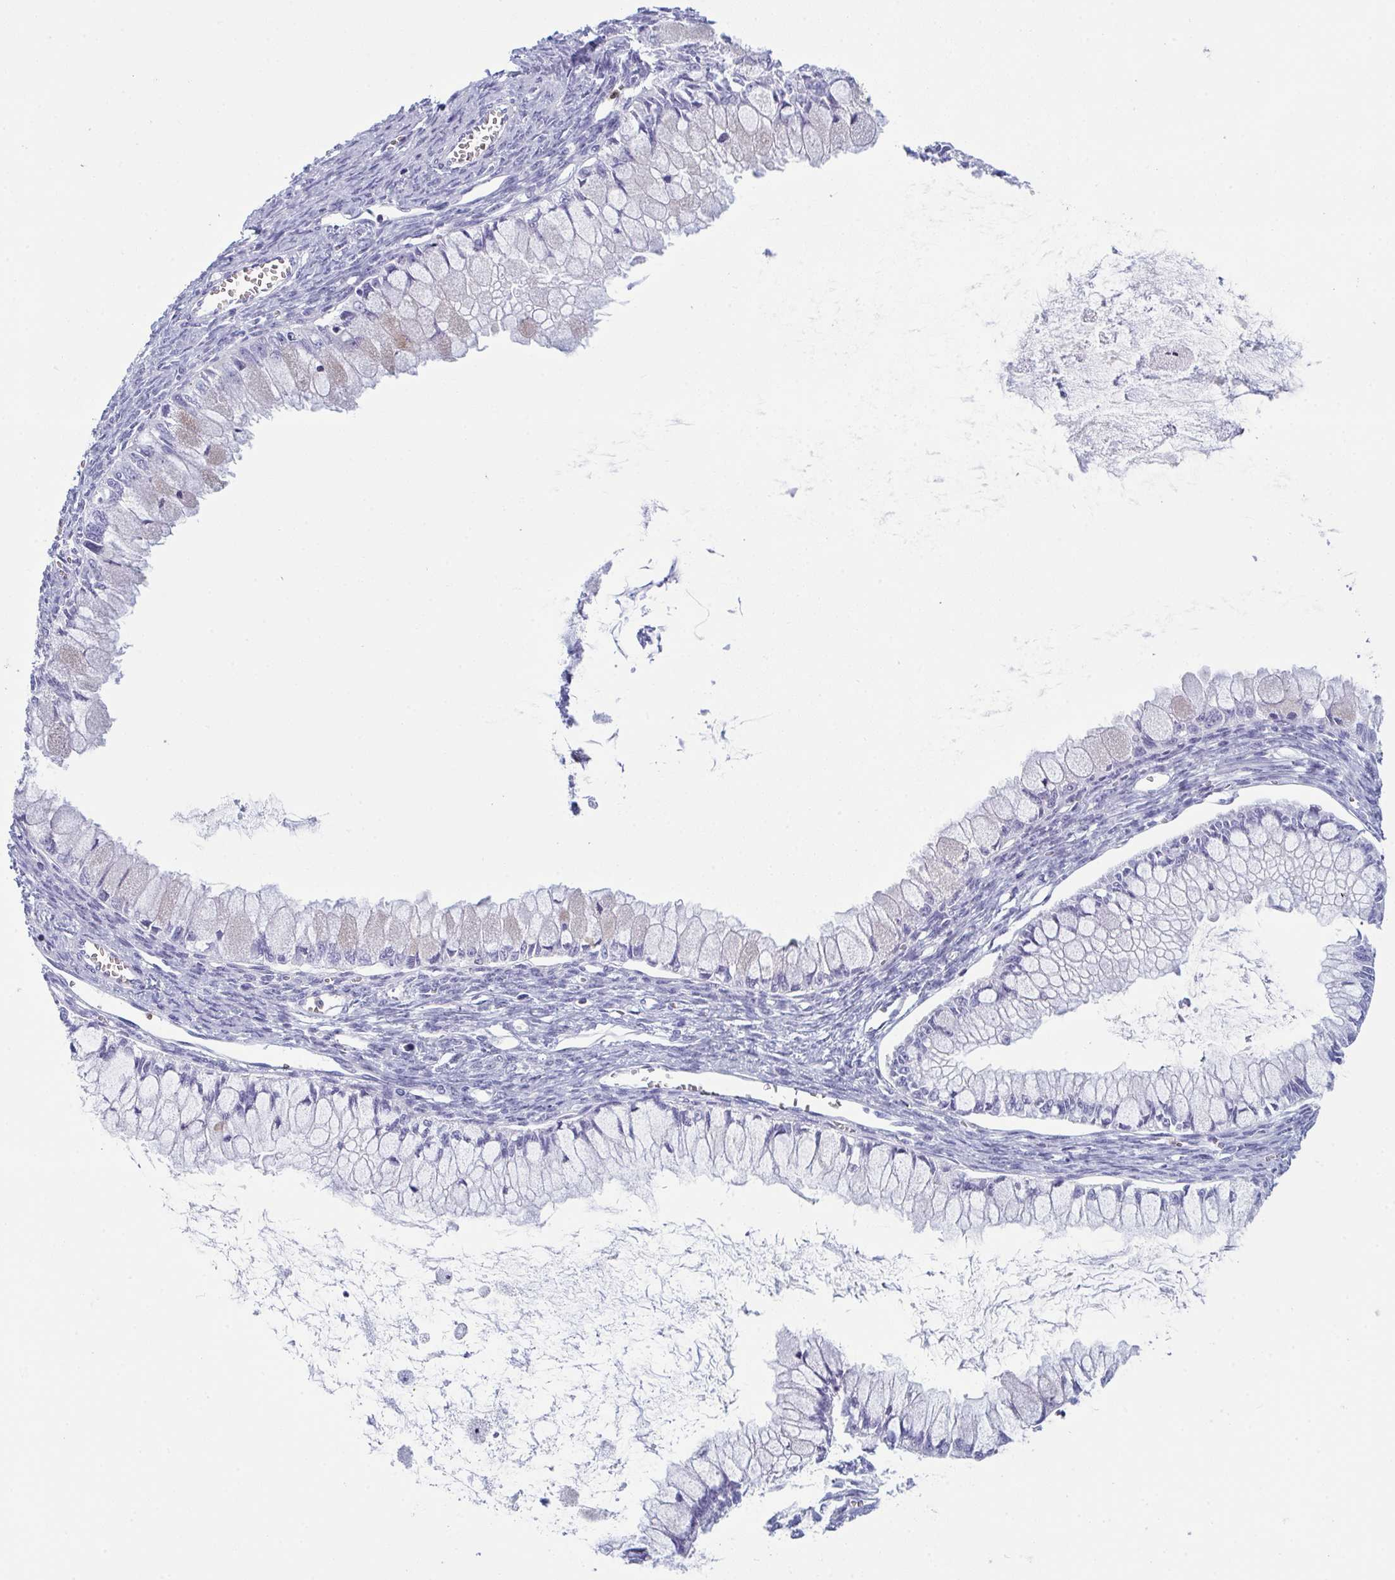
{"staining": {"intensity": "negative", "quantity": "none", "location": "none"}, "tissue": "ovarian cancer", "cell_type": "Tumor cells", "image_type": "cancer", "snomed": [{"axis": "morphology", "description": "Cystadenocarcinoma, mucinous, NOS"}, {"axis": "topography", "description": "Ovary"}], "caption": "DAB immunohistochemical staining of human mucinous cystadenocarcinoma (ovarian) exhibits no significant positivity in tumor cells. Nuclei are stained in blue.", "gene": "MYO1F", "patient": {"sex": "female", "age": 34}}